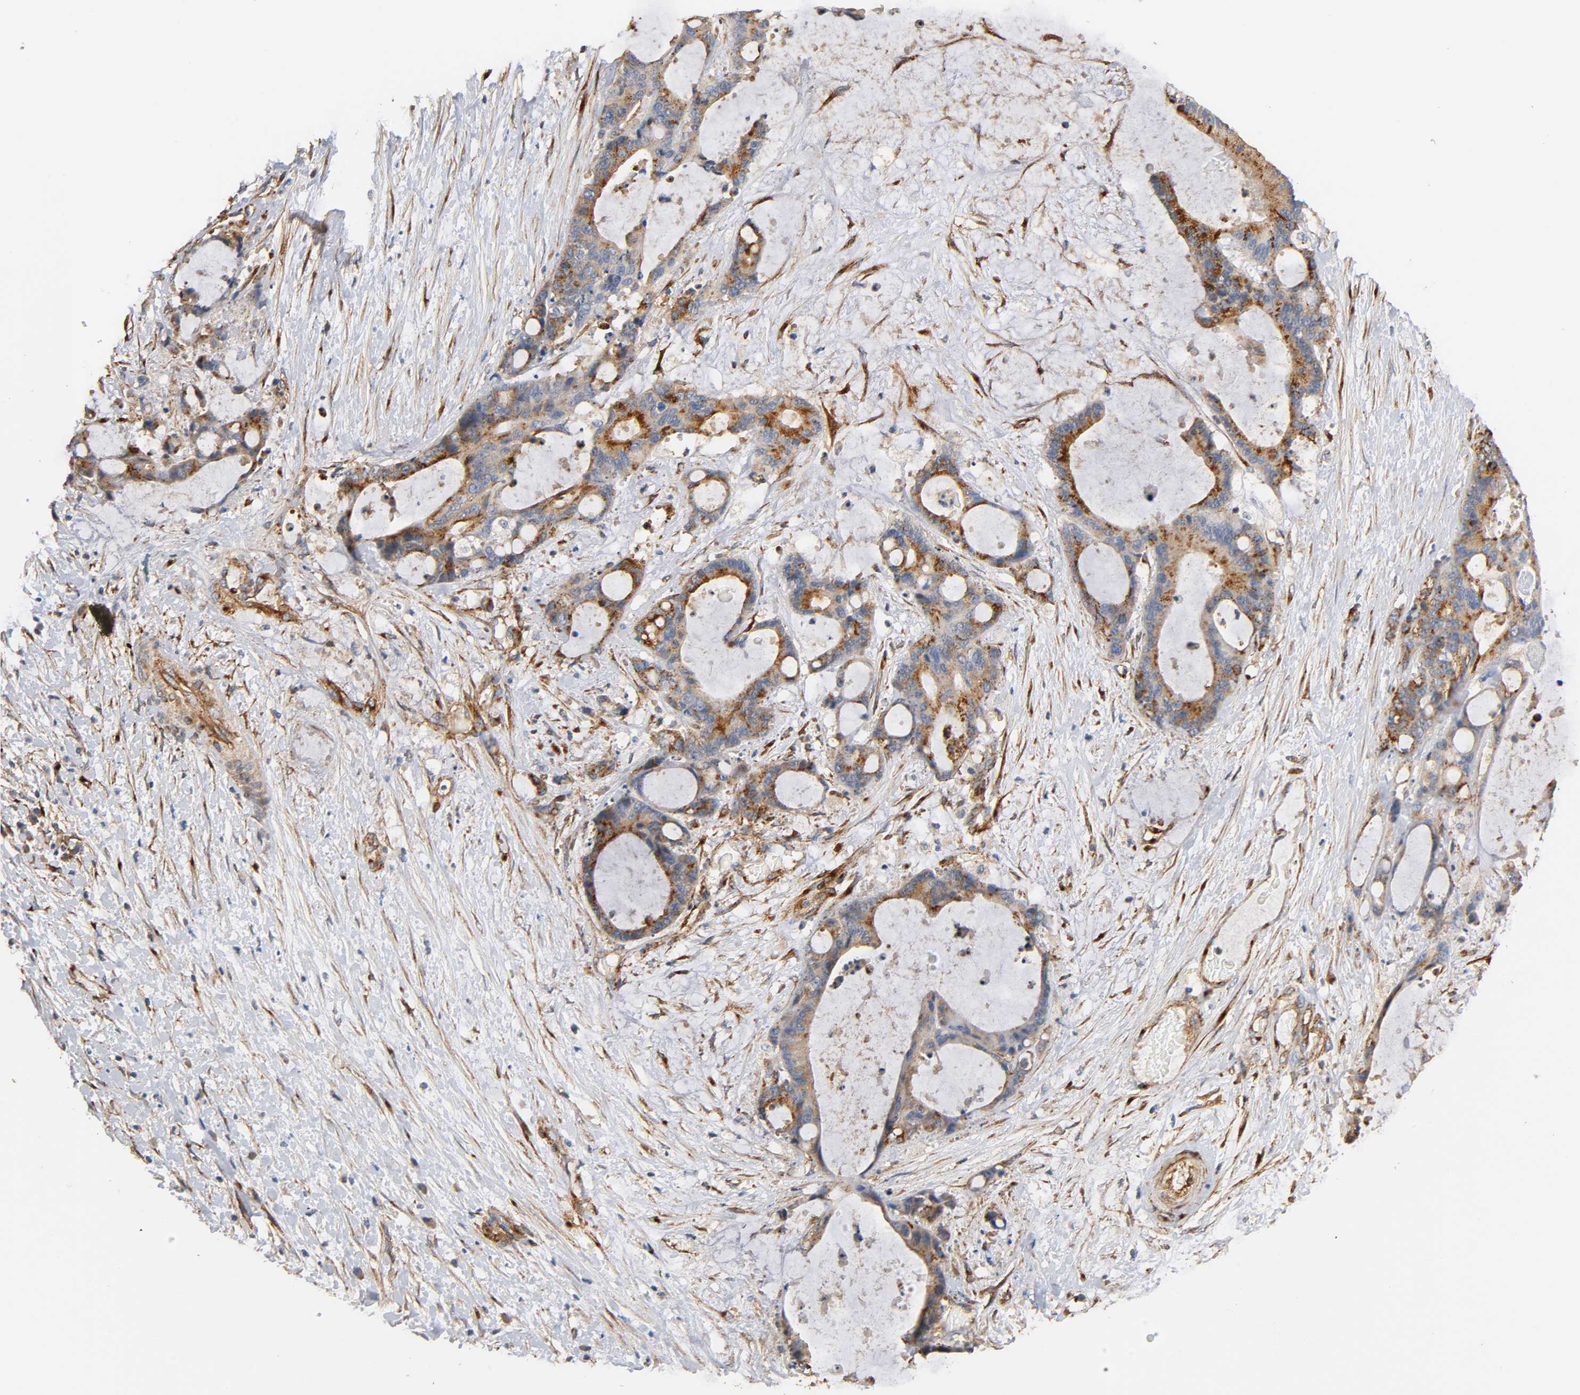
{"staining": {"intensity": "moderate", "quantity": ">75%", "location": "cytoplasmic/membranous"}, "tissue": "liver cancer", "cell_type": "Tumor cells", "image_type": "cancer", "snomed": [{"axis": "morphology", "description": "Cholangiocarcinoma"}, {"axis": "topography", "description": "Liver"}], "caption": "High-magnification brightfield microscopy of liver cancer stained with DAB (brown) and counterstained with hematoxylin (blue). tumor cells exhibit moderate cytoplasmic/membranous expression is identified in about>75% of cells.", "gene": "IFITM3", "patient": {"sex": "female", "age": 73}}